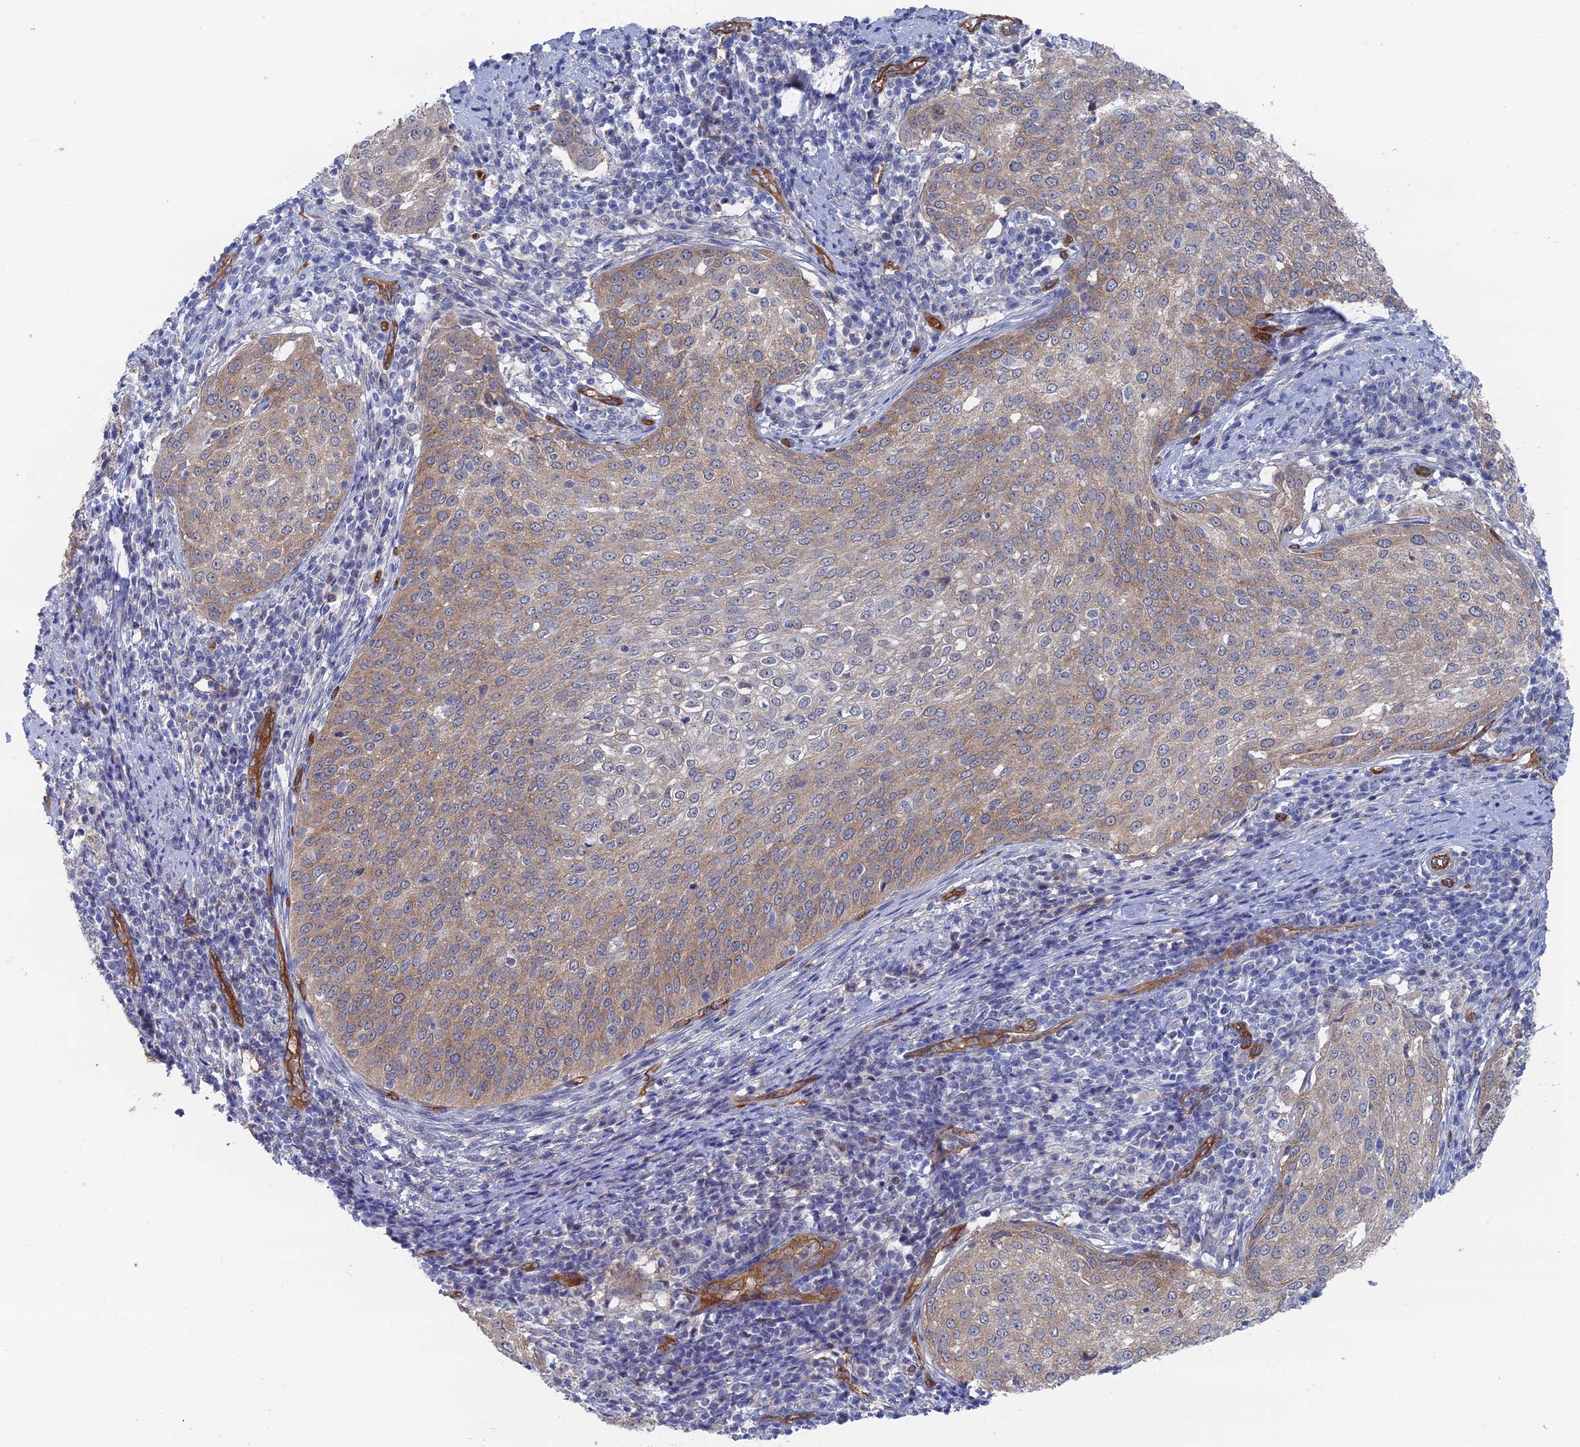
{"staining": {"intensity": "moderate", "quantity": ">75%", "location": "cytoplasmic/membranous"}, "tissue": "cervical cancer", "cell_type": "Tumor cells", "image_type": "cancer", "snomed": [{"axis": "morphology", "description": "Squamous cell carcinoma, NOS"}, {"axis": "topography", "description": "Cervix"}], "caption": "The photomicrograph exhibits staining of cervical cancer, revealing moderate cytoplasmic/membranous protein staining (brown color) within tumor cells.", "gene": "ARAP3", "patient": {"sex": "female", "age": 57}}